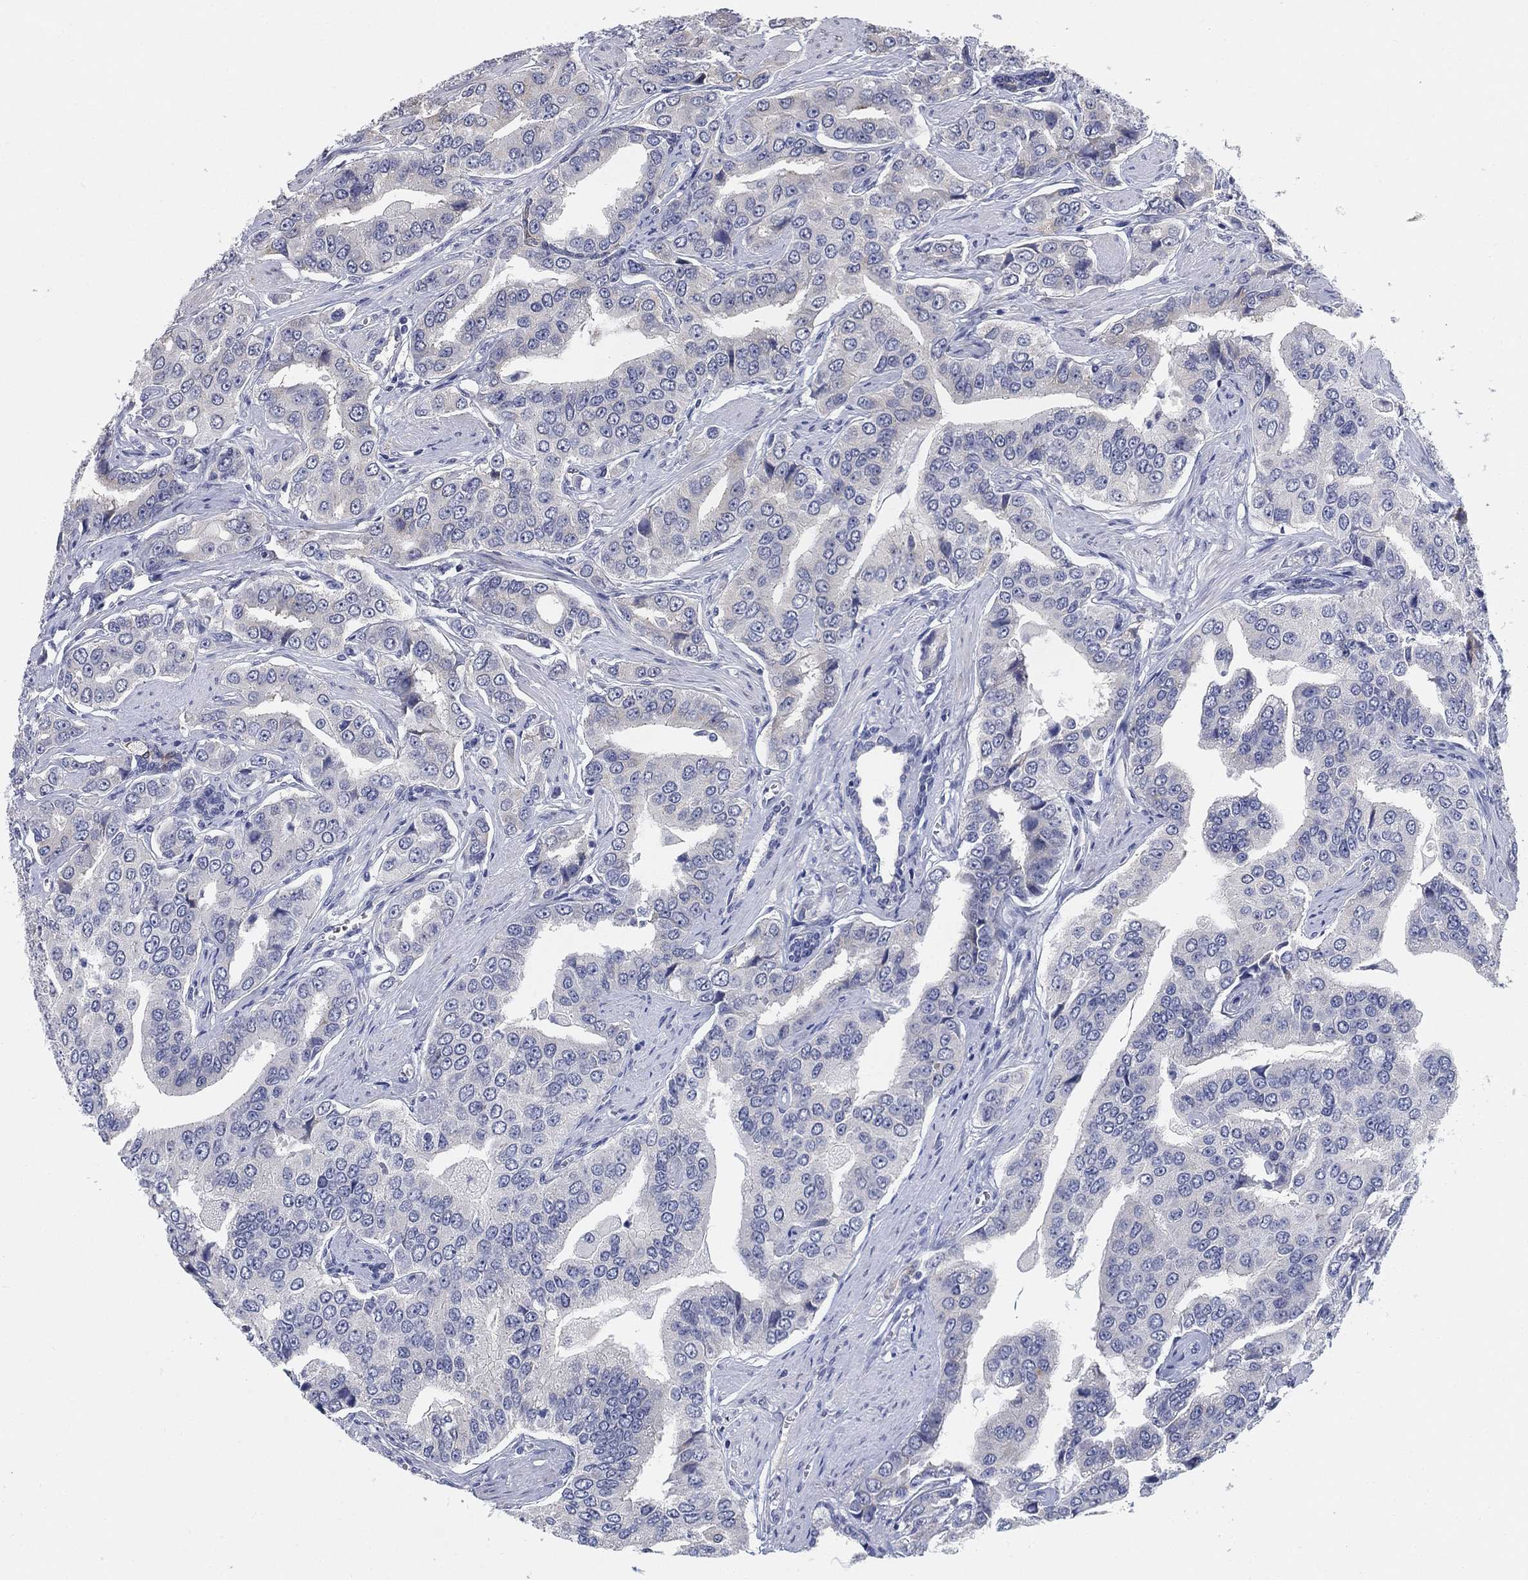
{"staining": {"intensity": "negative", "quantity": "none", "location": "none"}, "tissue": "prostate cancer", "cell_type": "Tumor cells", "image_type": "cancer", "snomed": [{"axis": "morphology", "description": "Adenocarcinoma, NOS"}, {"axis": "topography", "description": "Prostate and seminal vesicle, NOS"}, {"axis": "topography", "description": "Prostate"}], "caption": "Protein analysis of prostate cancer reveals no significant expression in tumor cells.", "gene": "CLUL1", "patient": {"sex": "male", "age": 69}}